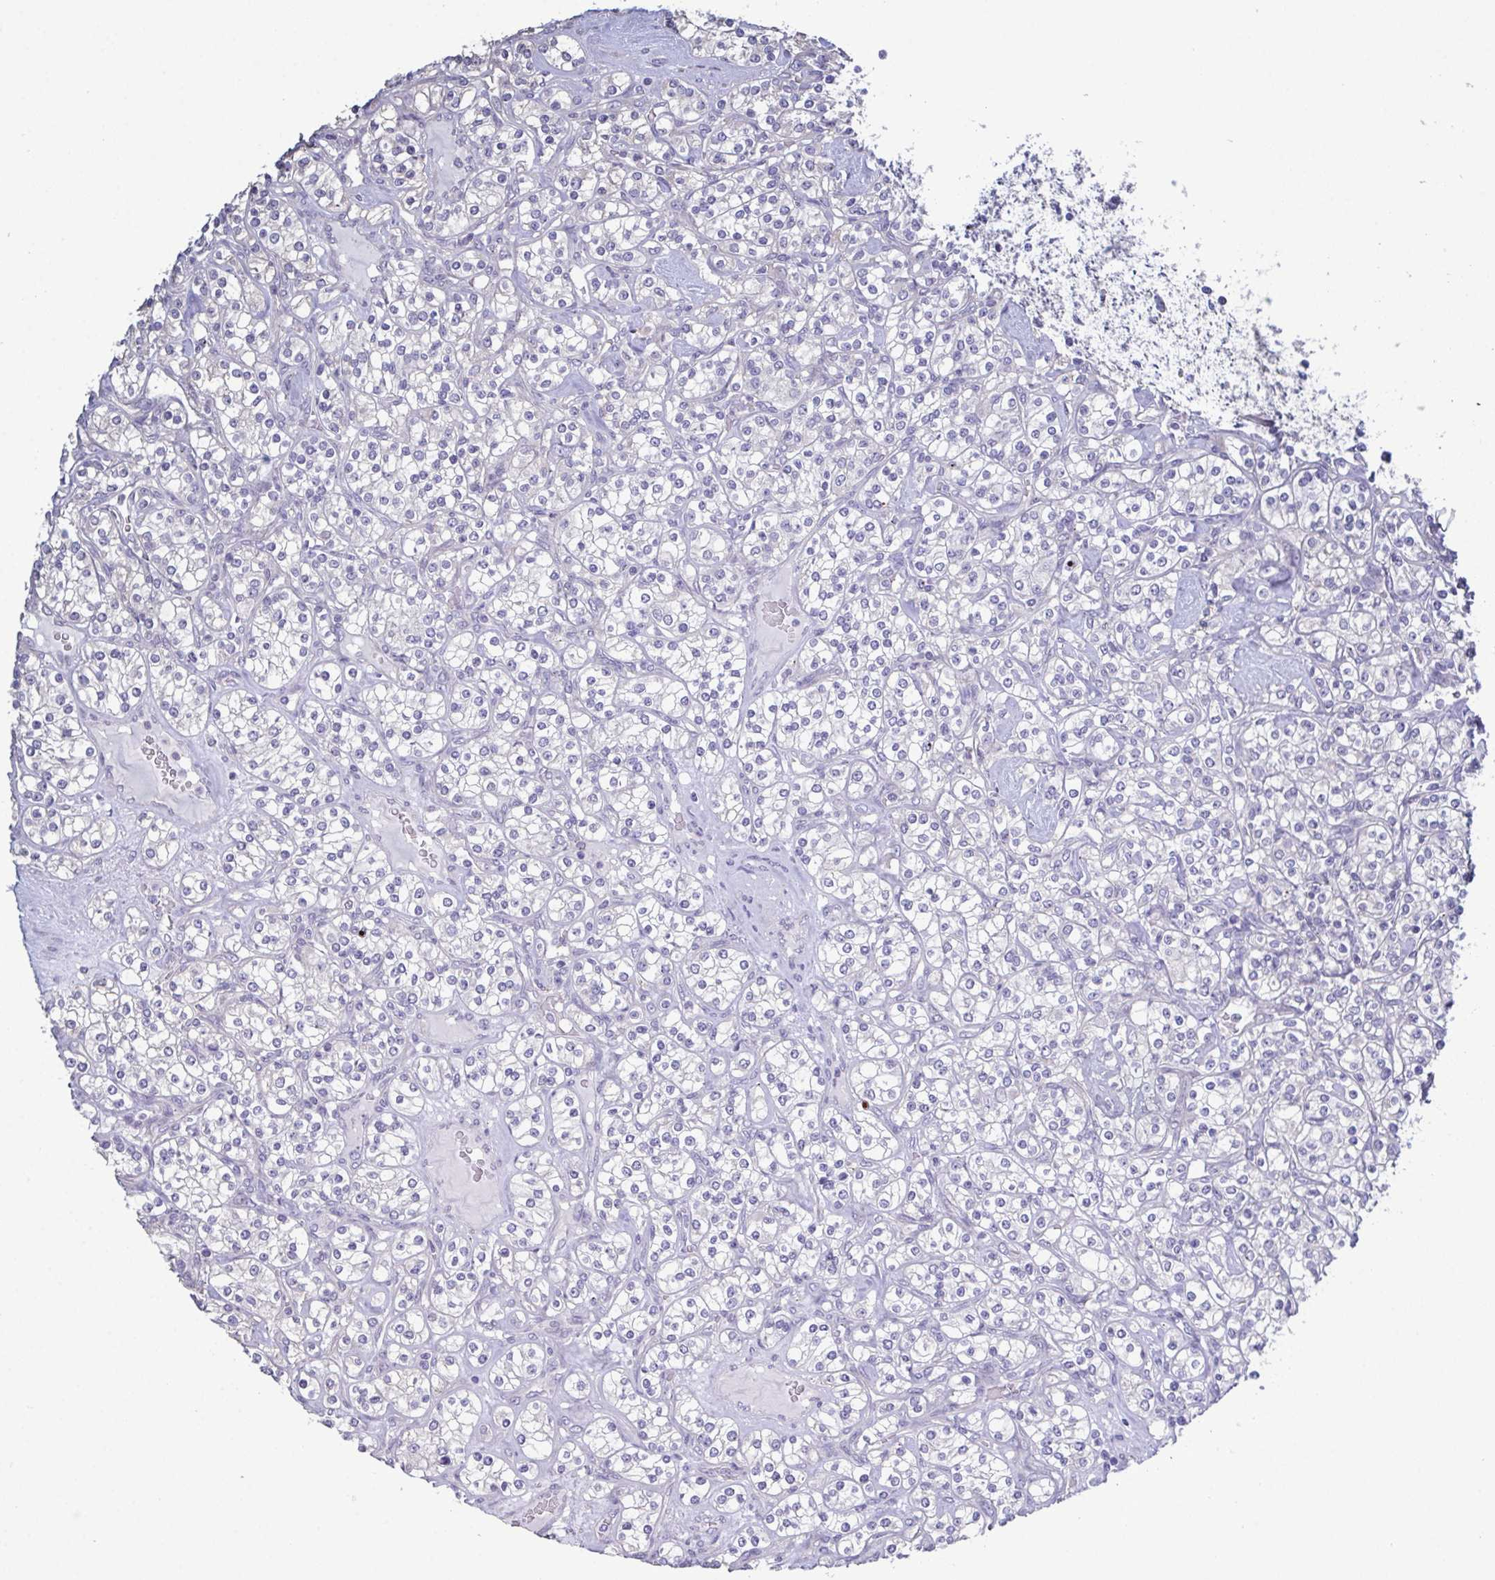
{"staining": {"intensity": "negative", "quantity": "none", "location": "none"}, "tissue": "renal cancer", "cell_type": "Tumor cells", "image_type": "cancer", "snomed": [{"axis": "morphology", "description": "Adenocarcinoma, NOS"}, {"axis": "topography", "description": "Kidney"}], "caption": "A high-resolution photomicrograph shows immunohistochemistry staining of renal adenocarcinoma, which demonstrates no significant staining in tumor cells. (Stains: DAB (3,3'-diaminobenzidine) immunohistochemistry with hematoxylin counter stain, Microscopy: brightfield microscopy at high magnification).", "gene": "GLDC", "patient": {"sex": "male", "age": 77}}